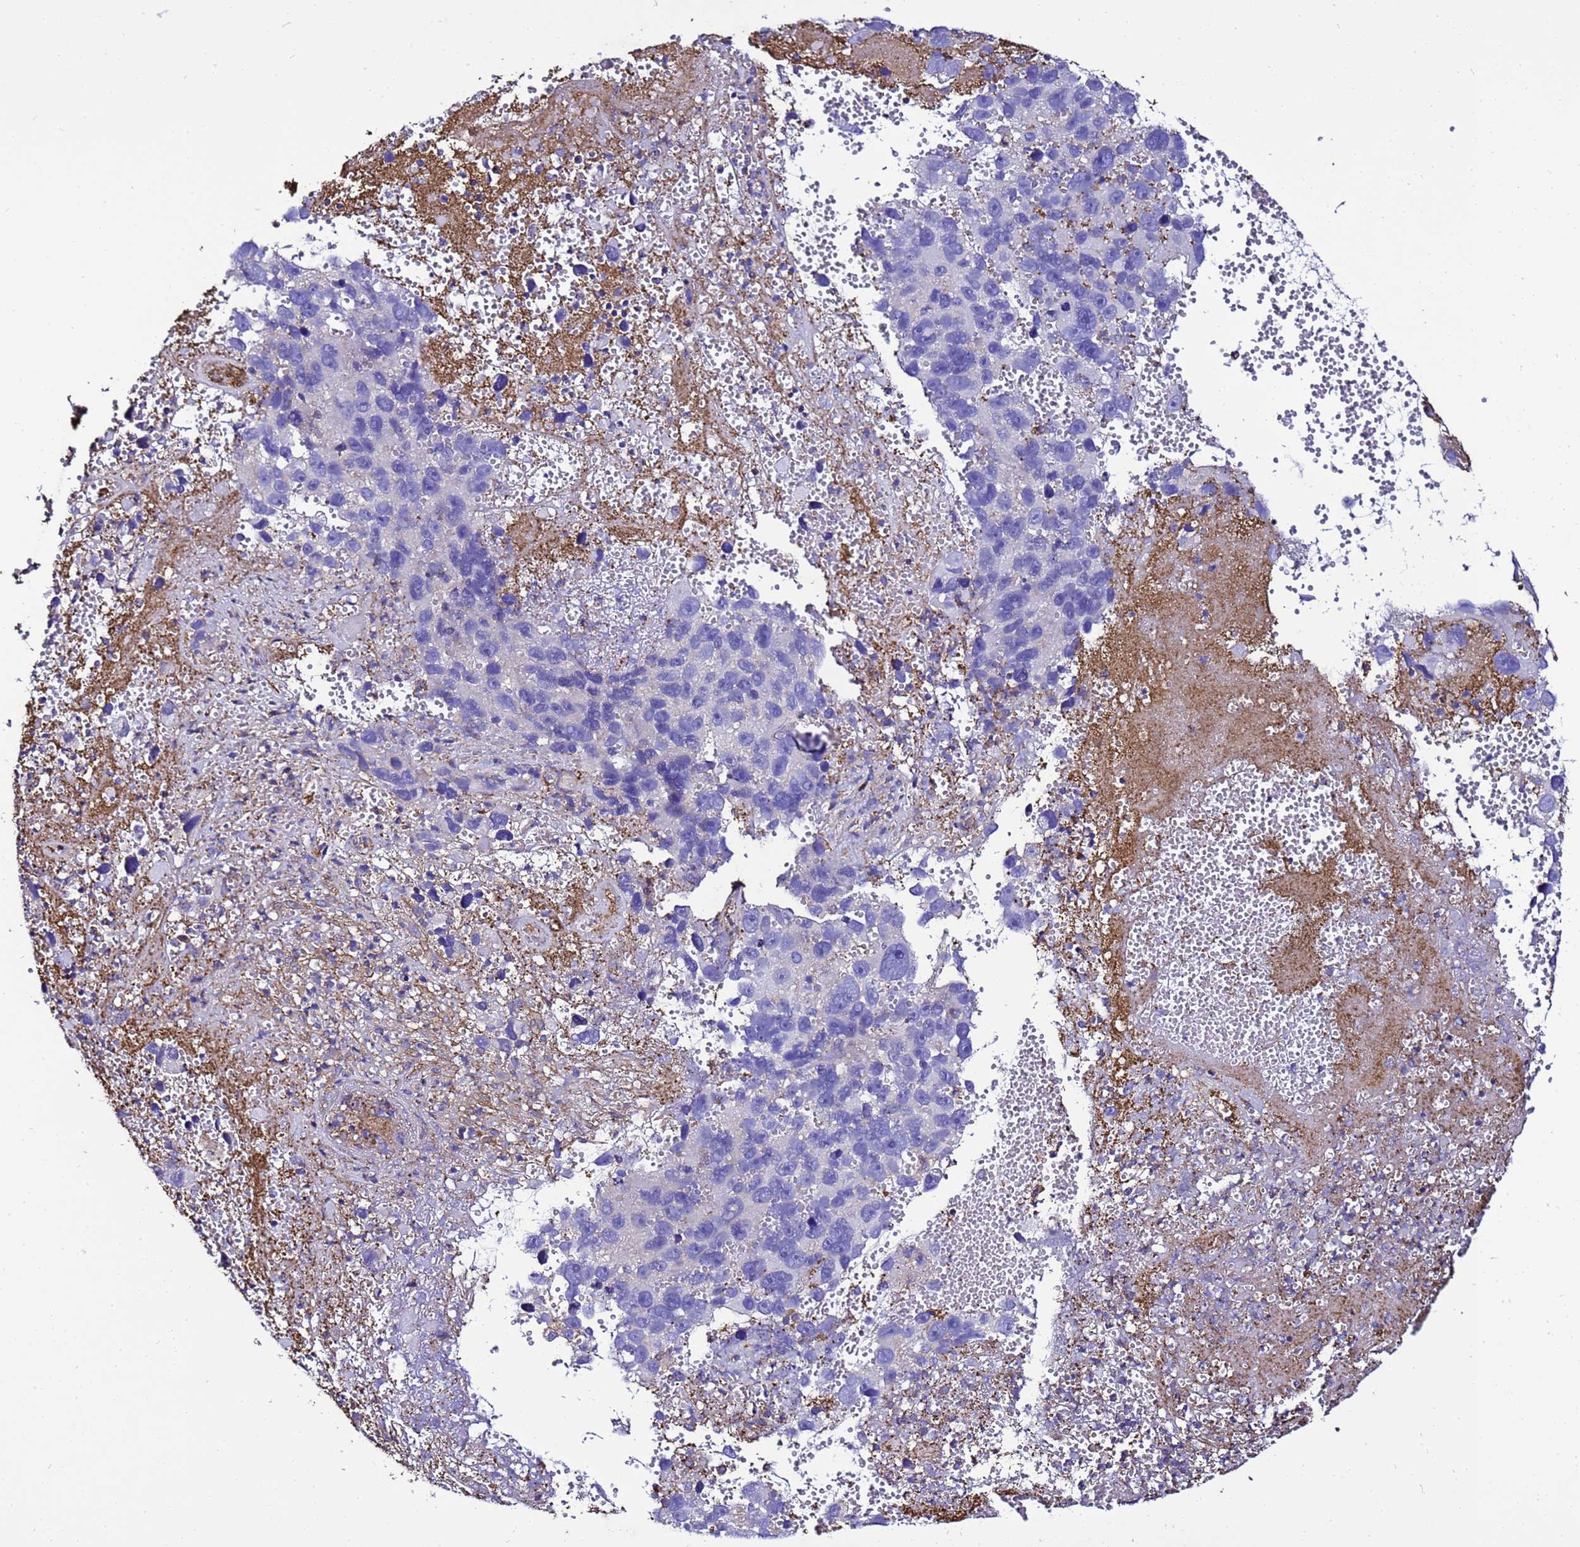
{"staining": {"intensity": "negative", "quantity": "none", "location": "none"}, "tissue": "melanoma", "cell_type": "Tumor cells", "image_type": "cancer", "snomed": [{"axis": "morphology", "description": "Malignant melanoma, NOS"}, {"axis": "topography", "description": "Skin"}], "caption": "High magnification brightfield microscopy of malignant melanoma stained with DAB (brown) and counterstained with hematoxylin (blue): tumor cells show no significant expression. (DAB (3,3'-diaminobenzidine) immunohistochemistry (IHC) with hematoxylin counter stain).", "gene": "MYL12A", "patient": {"sex": "male", "age": 84}}